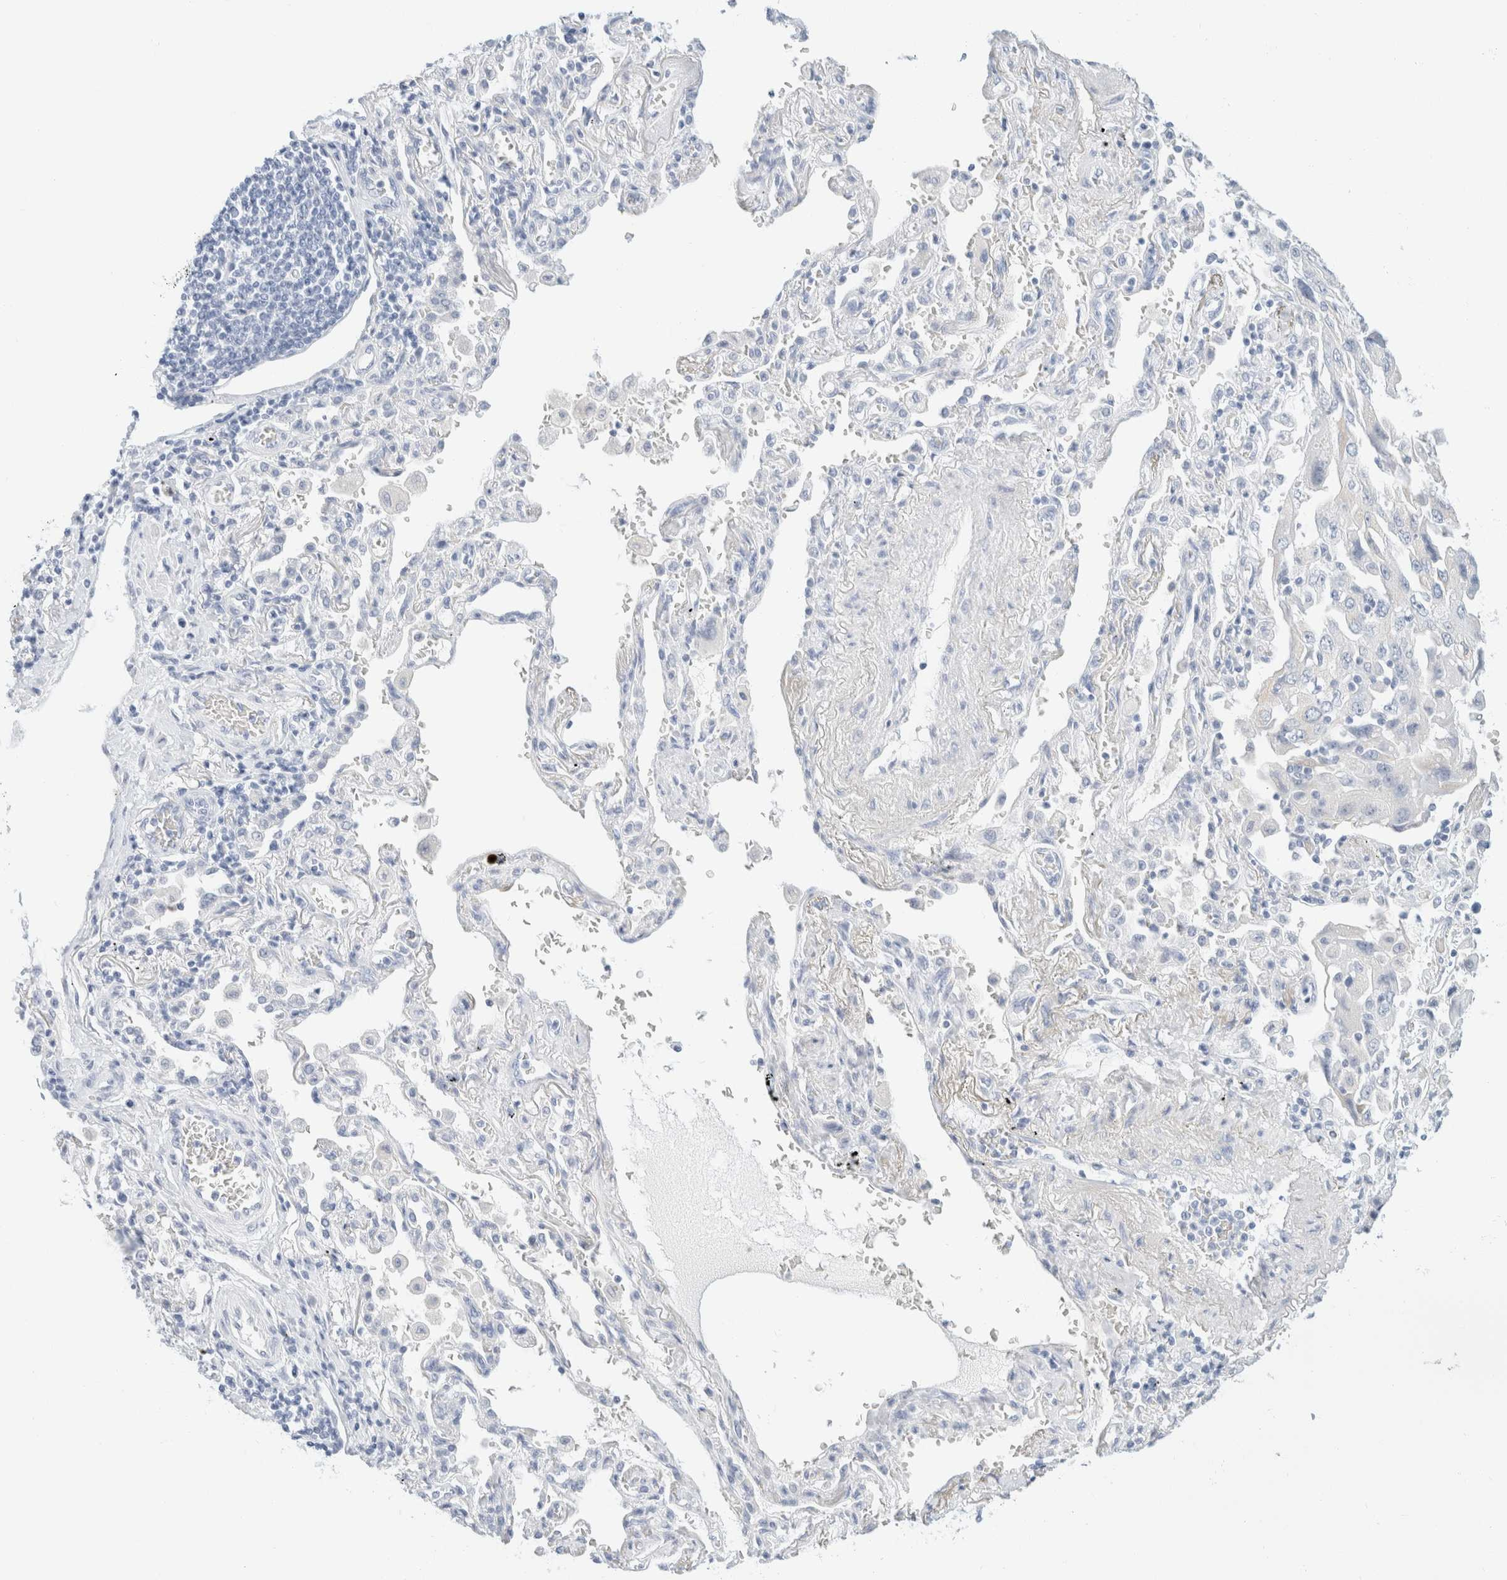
{"staining": {"intensity": "negative", "quantity": "none", "location": "none"}, "tissue": "lung cancer", "cell_type": "Tumor cells", "image_type": "cancer", "snomed": [{"axis": "morphology", "description": "Adenocarcinoma, NOS"}, {"axis": "topography", "description": "Lung"}], "caption": "Photomicrograph shows no protein staining in tumor cells of adenocarcinoma (lung) tissue. (DAB (3,3'-diaminobenzidine) IHC visualized using brightfield microscopy, high magnification).", "gene": "KRT20", "patient": {"sex": "female", "age": 65}}